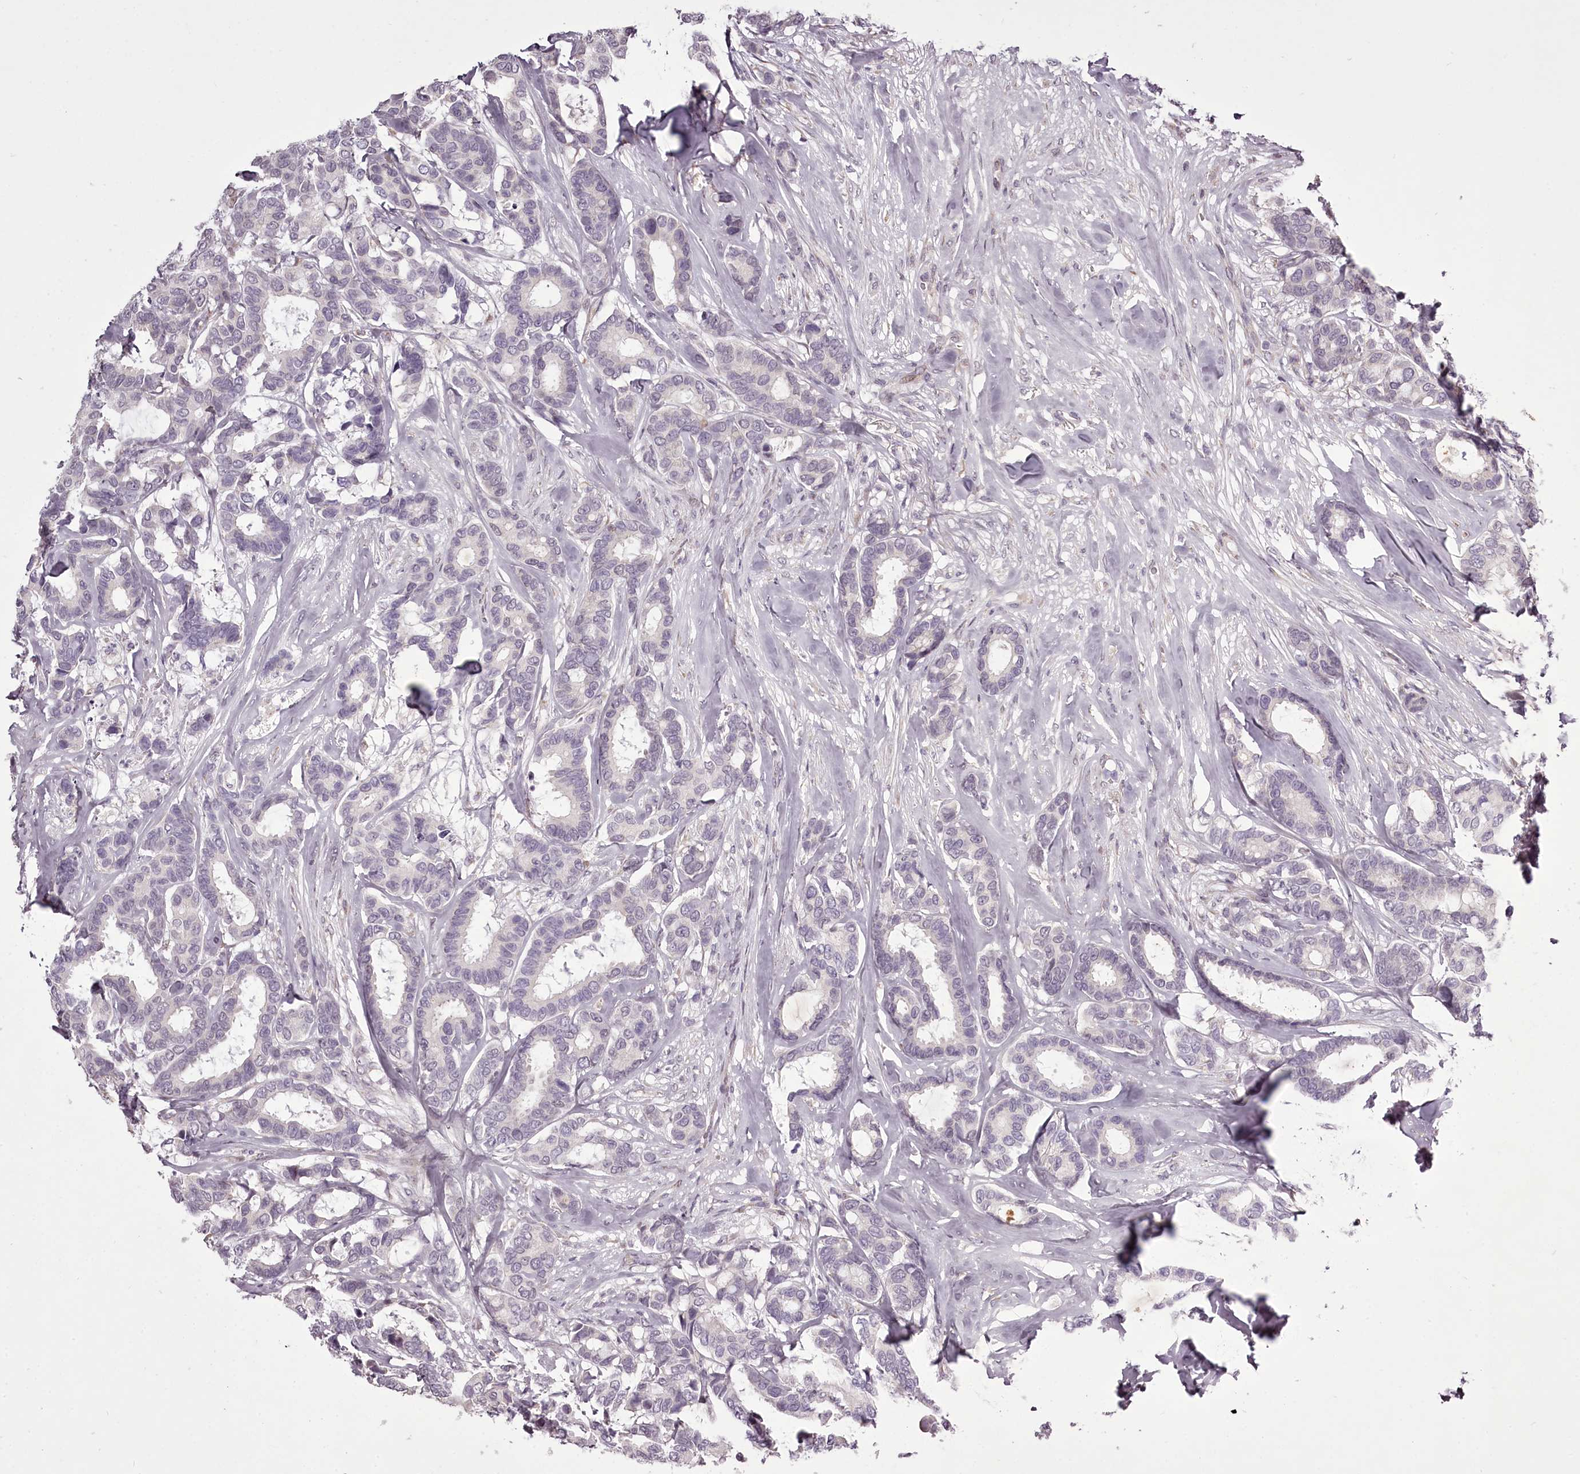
{"staining": {"intensity": "negative", "quantity": "none", "location": "none"}, "tissue": "breast cancer", "cell_type": "Tumor cells", "image_type": "cancer", "snomed": [{"axis": "morphology", "description": "Duct carcinoma"}, {"axis": "topography", "description": "Breast"}], "caption": "An immunohistochemistry micrograph of breast cancer is shown. There is no staining in tumor cells of breast cancer. (Immunohistochemistry (ihc), brightfield microscopy, high magnification).", "gene": "C1orf56", "patient": {"sex": "female", "age": 87}}